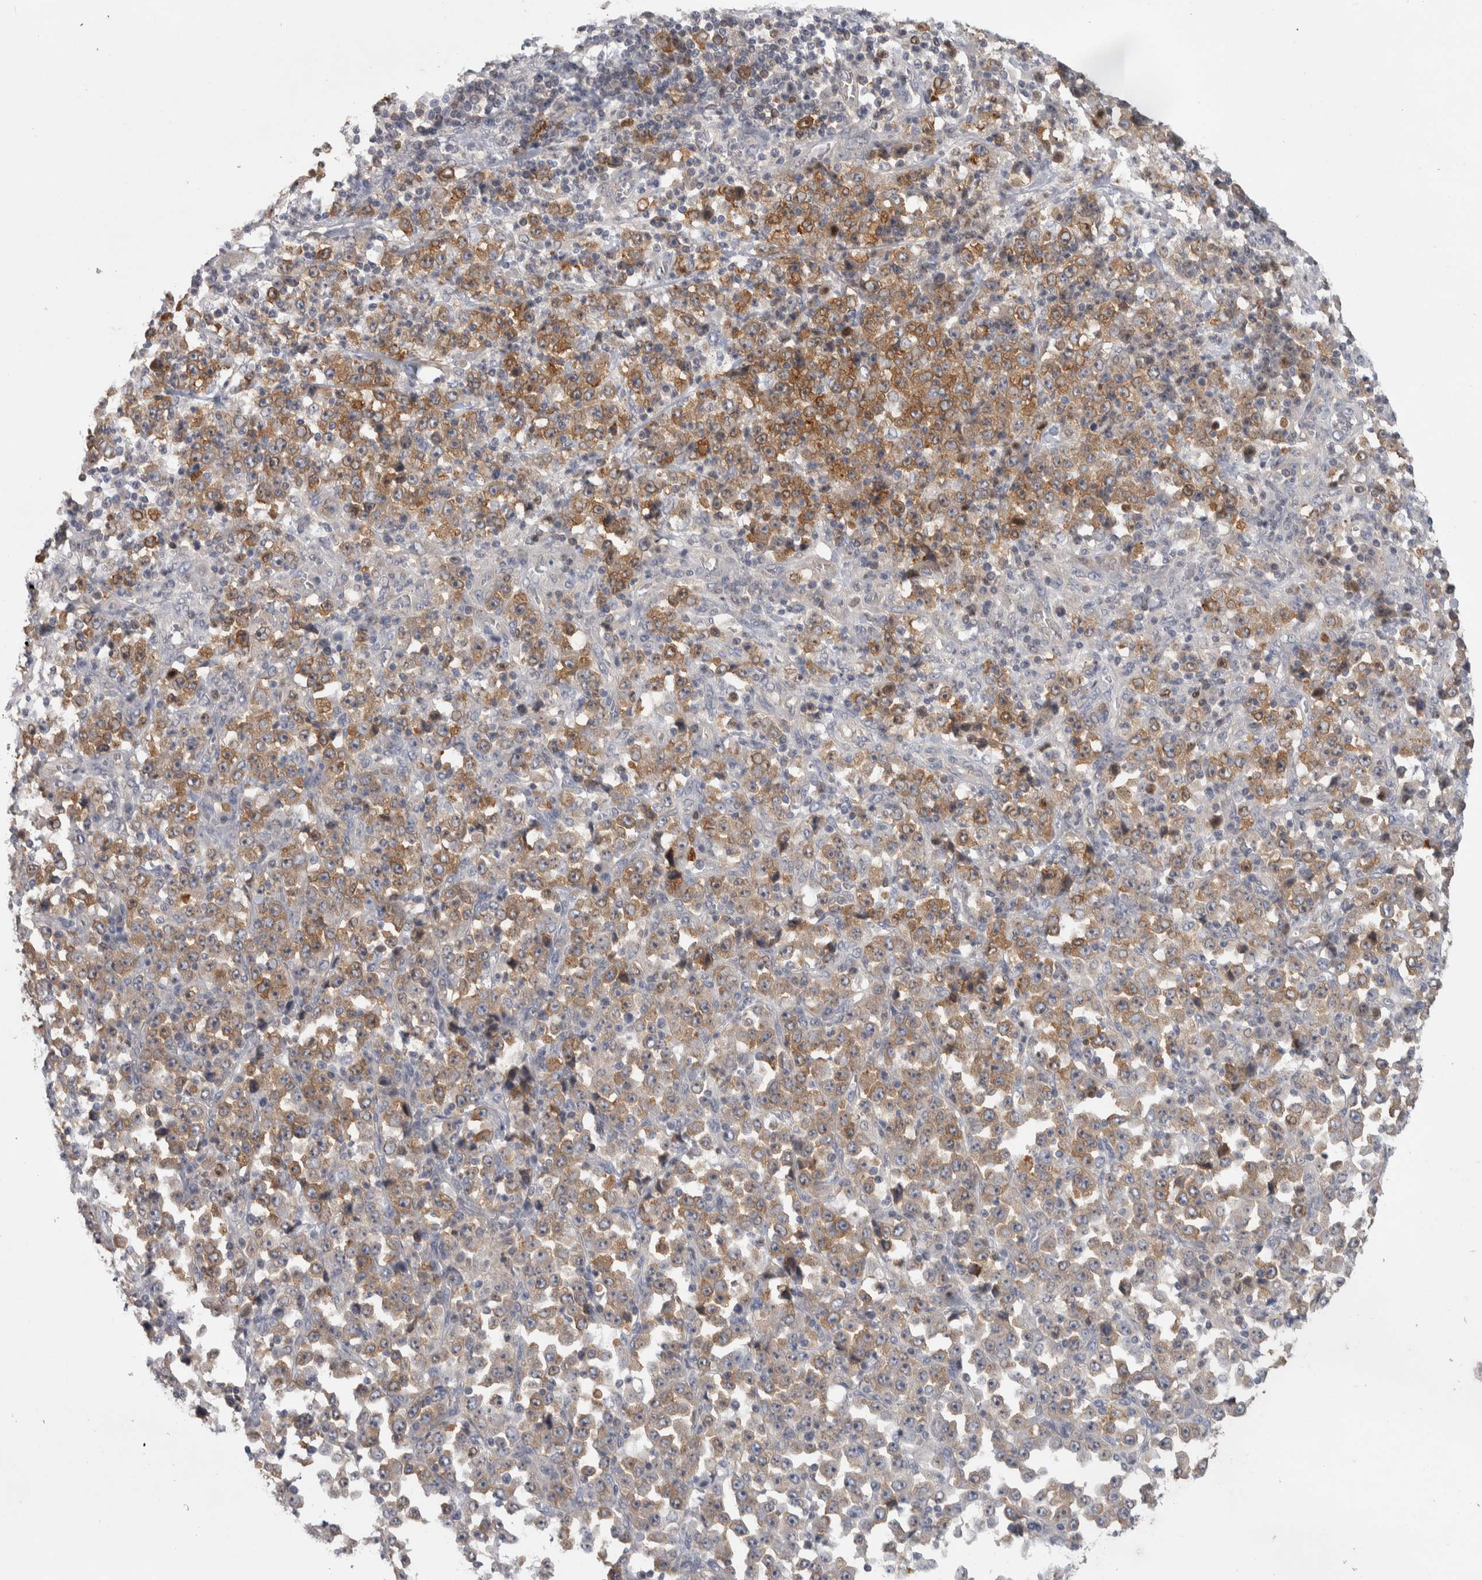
{"staining": {"intensity": "moderate", "quantity": "25%-75%", "location": "cytoplasmic/membranous"}, "tissue": "stomach cancer", "cell_type": "Tumor cells", "image_type": "cancer", "snomed": [{"axis": "morphology", "description": "Normal tissue, NOS"}, {"axis": "morphology", "description": "Adenocarcinoma, NOS"}, {"axis": "topography", "description": "Stomach, upper"}, {"axis": "topography", "description": "Stomach"}], "caption": "Tumor cells reveal medium levels of moderate cytoplasmic/membranous staining in about 25%-75% of cells in stomach cancer (adenocarcinoma).", "gene": "NFKB2", "patient": {"sex": "male", "age": 59}}